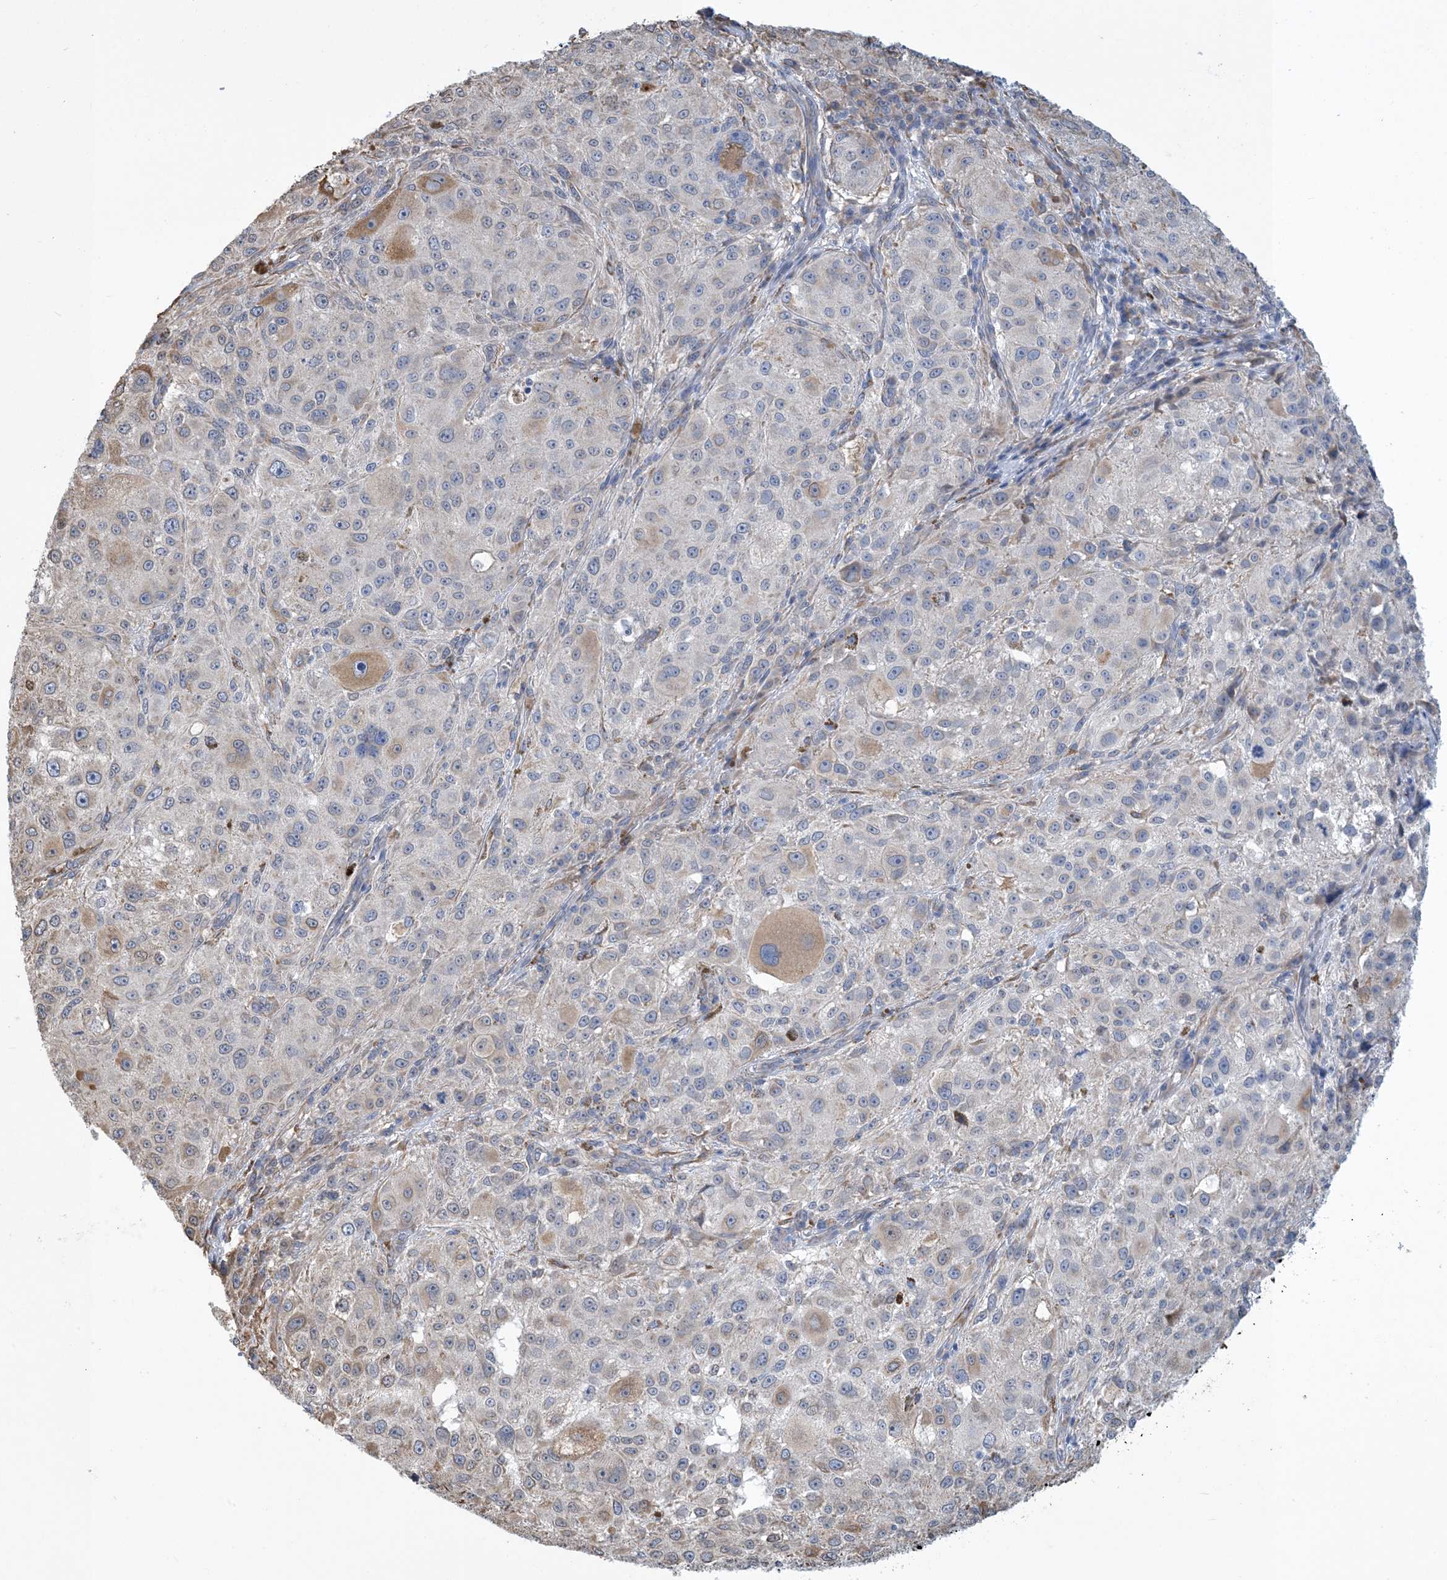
{"staining": {"intensity": "moderate", "quantity": "<25%", "location": "cytoplasmic/membranous"}, "tissue": "melanoma", "cell_type": "Tumor cells", "image_type": "cancer", "snomed": [{"axis": "morphology", "description": "Necrosis, NOS"}, {"axis": "morphology", "description": "Malignant melanoma, NOS"}, {"axis": "topography", "description": "Skin"}], "caption": "Immunohistochemical staining of melanoma demonstrates low levels of moderate cytoplasmic/membranous positivity in about <25% of tumor cells.", "gene": "CCDC14", "patient": {"sex": "female", "age": 87}}